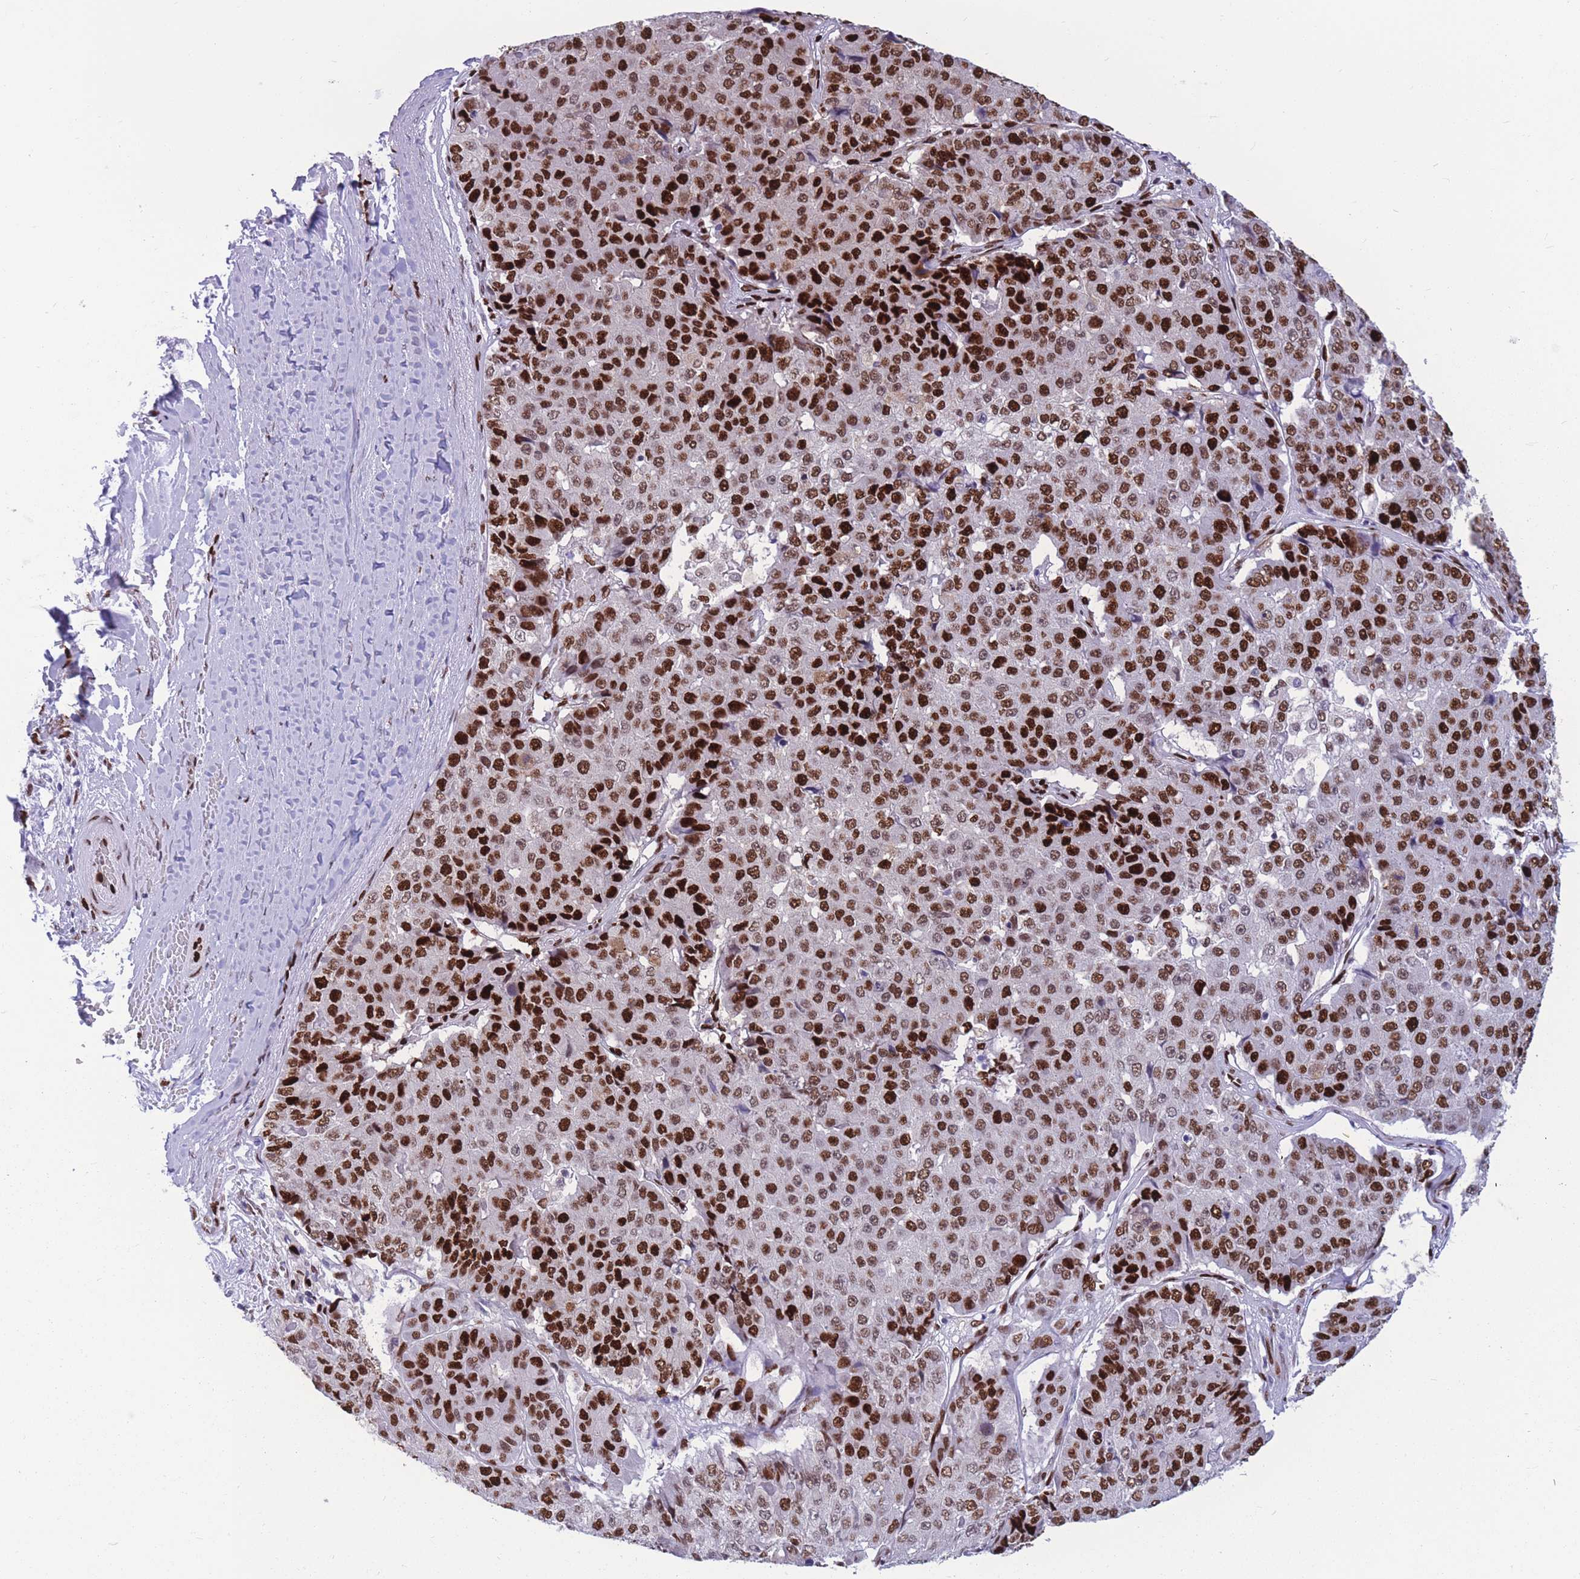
{"staining": {"intensity": "strong", "quantity": ">75%", "location": "nuclear"}, "tissue": "pancreatic cancer", "cell_type": "Tumor cells", "image_type": "cancer", "snomed": [{"axis": "morphology", "description": "Adenocarcinoma, NOS"}, {"axis": "topography", "description": "Pancreas"}], "caption": "IHC histopathology image of pancreatic cancer stained for a protein (brown), which demonstrates high levels of strong nuclear expression in approximately >75% of tumor cells.", "gene": "NASP", "patient": {"sex": "male", "age": 50}}